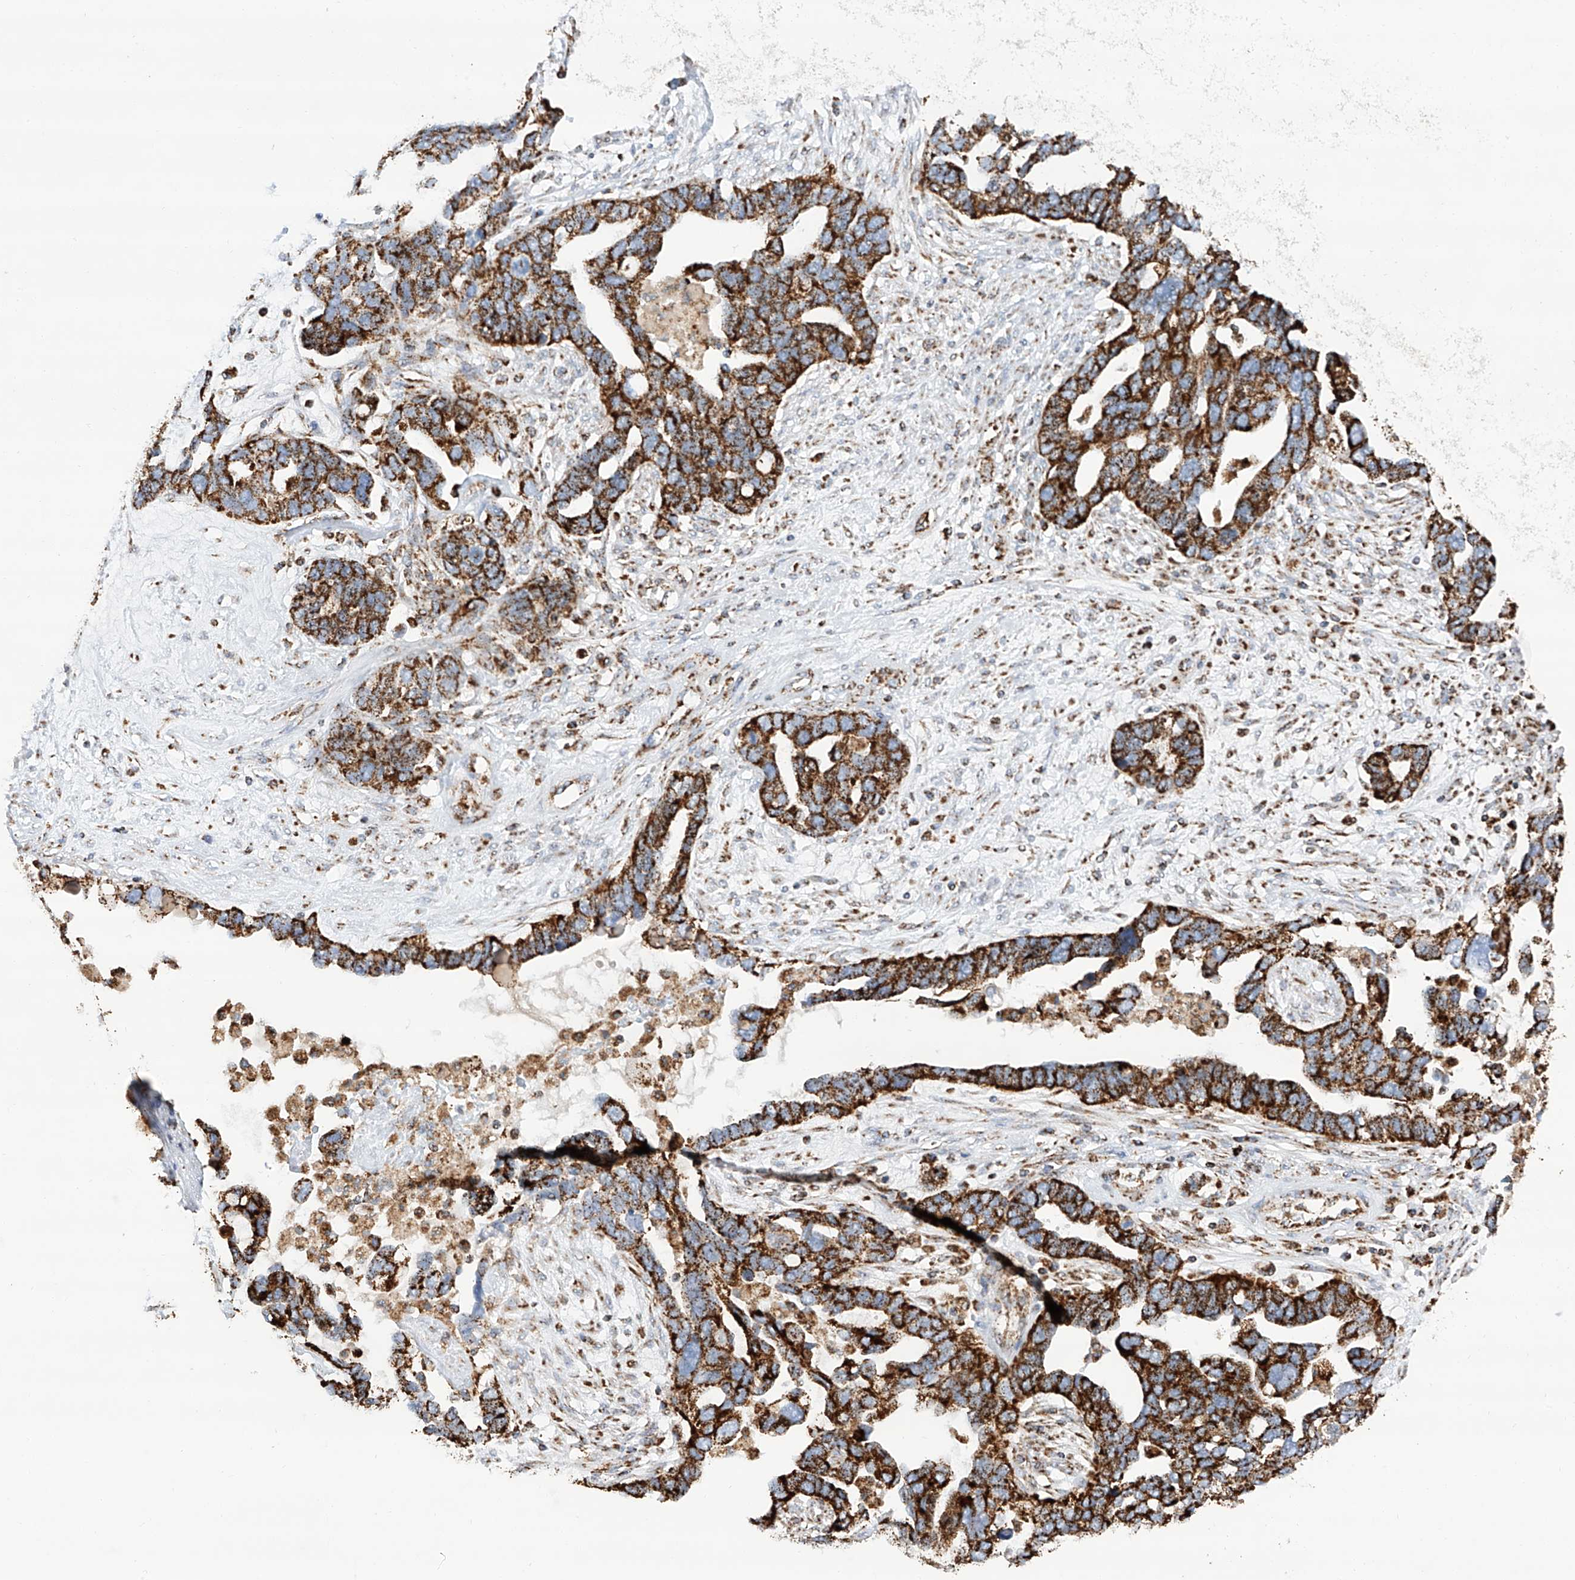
{"staining": {"intensity": "strong", "quantity": ">75%", "location": "cytoplasmic/membranous"}, "tissue": "ovarian cancer", "cell_type": "Tumor cells", "image_type": "cancer", "snomed": [{"axis": "morphology", "description": "Cystadenocarcinoma, serous, NOS"}, {"axis": "topography", "description": "Ovary"}], "caption": "Protein expression analysis of human ovarian cancer reveals strong cytoplasmic/membranous staining in approximately >75% of tumor cells. Ihc stains the protein in brown and the nuclei are stained blue.", "gene": "TTC27", "patient": {"sex": "female", "age": 54}}